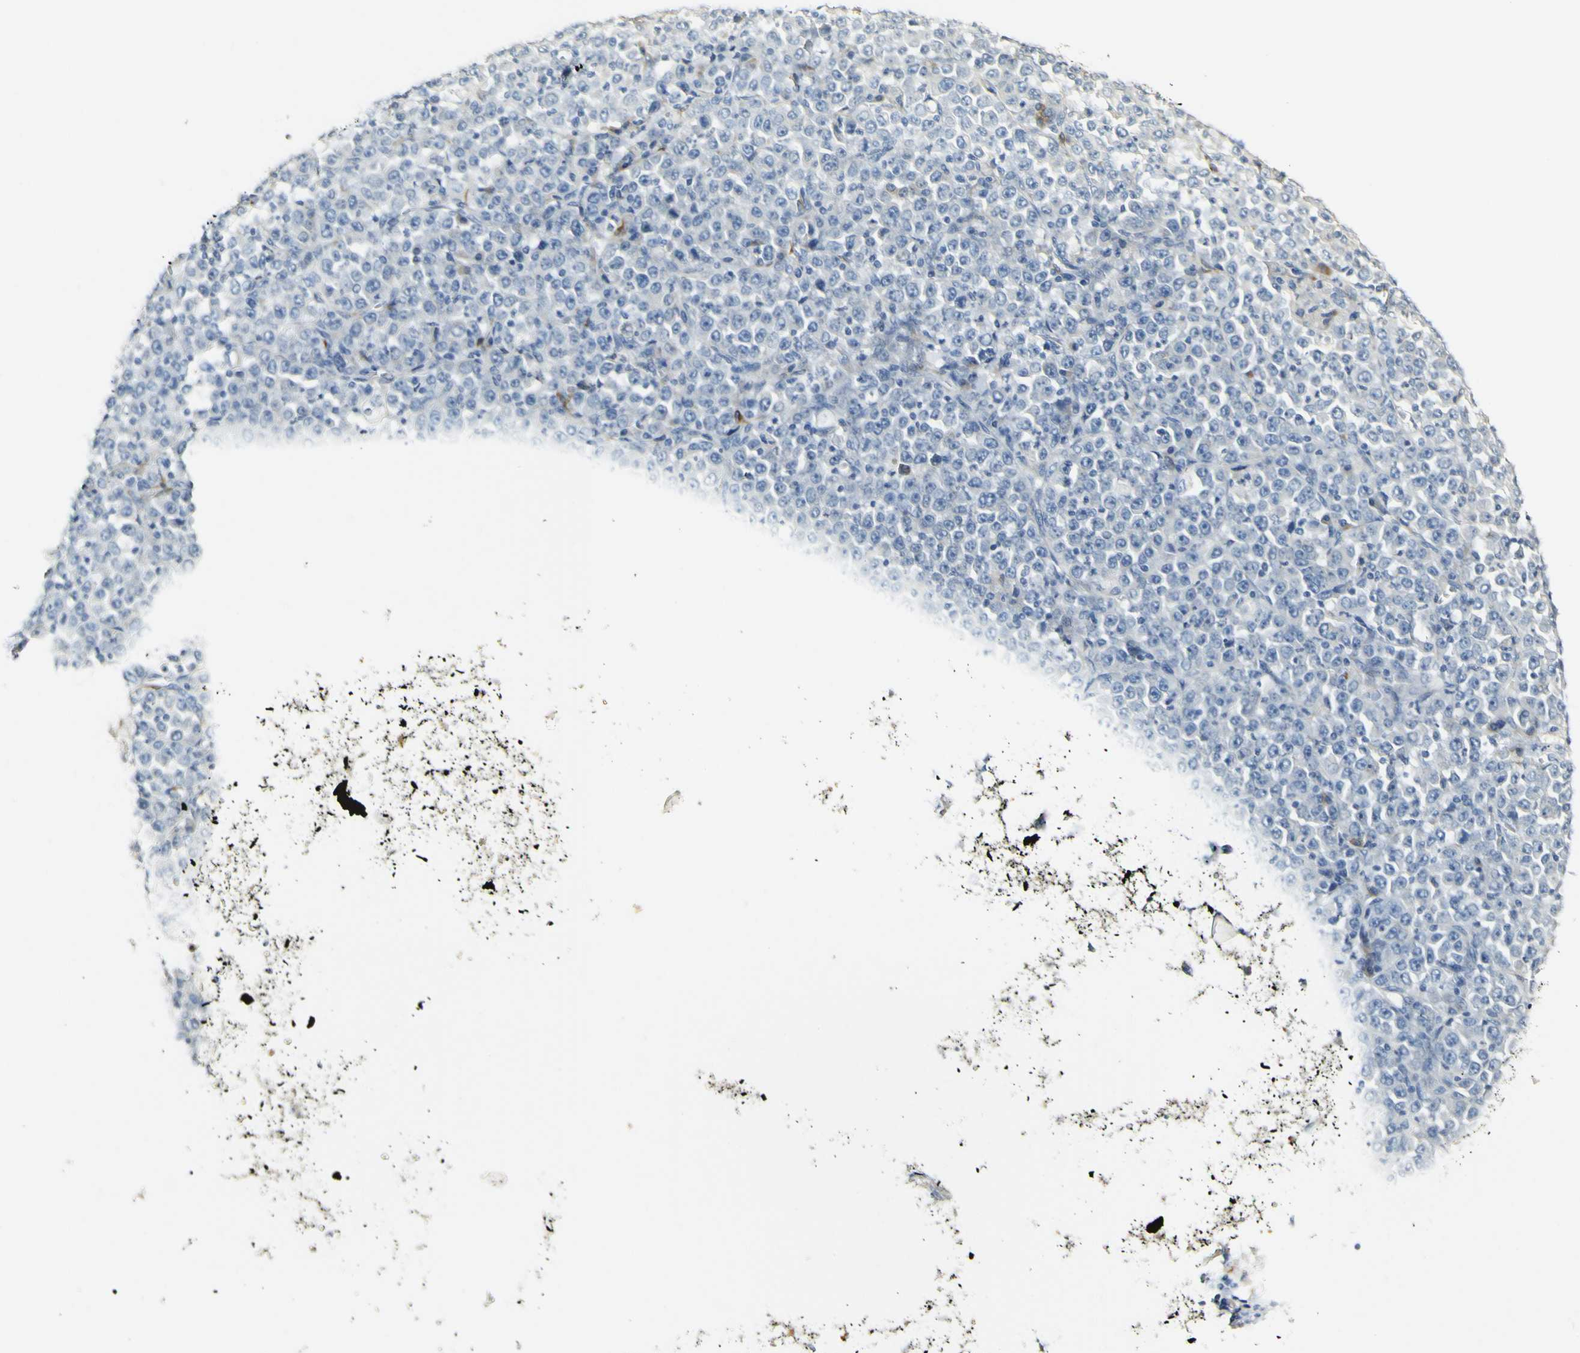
{"staining": {"intensity": "negative", "quantity": "none", "location": "none"}, "tissue": "stomach cancer", "cell_type": "Tumor cells", "image_type": "cancer", "snomed": [{"axis": "morphology", "description": "Normal tissue, NOS"}, {"axis": "morphology", "description": "Adenocarcinoma, NOS"}, {"axis": "topography", "description": "Stomach, upper"}, {"axis": "topography", "description": "Stomach"}], "caption": "Tumor cells show no significant protein staining in adenocarcinoma (stomach).", "gene": "FMO3", "patient": {"sex": "male", "age": 59}}